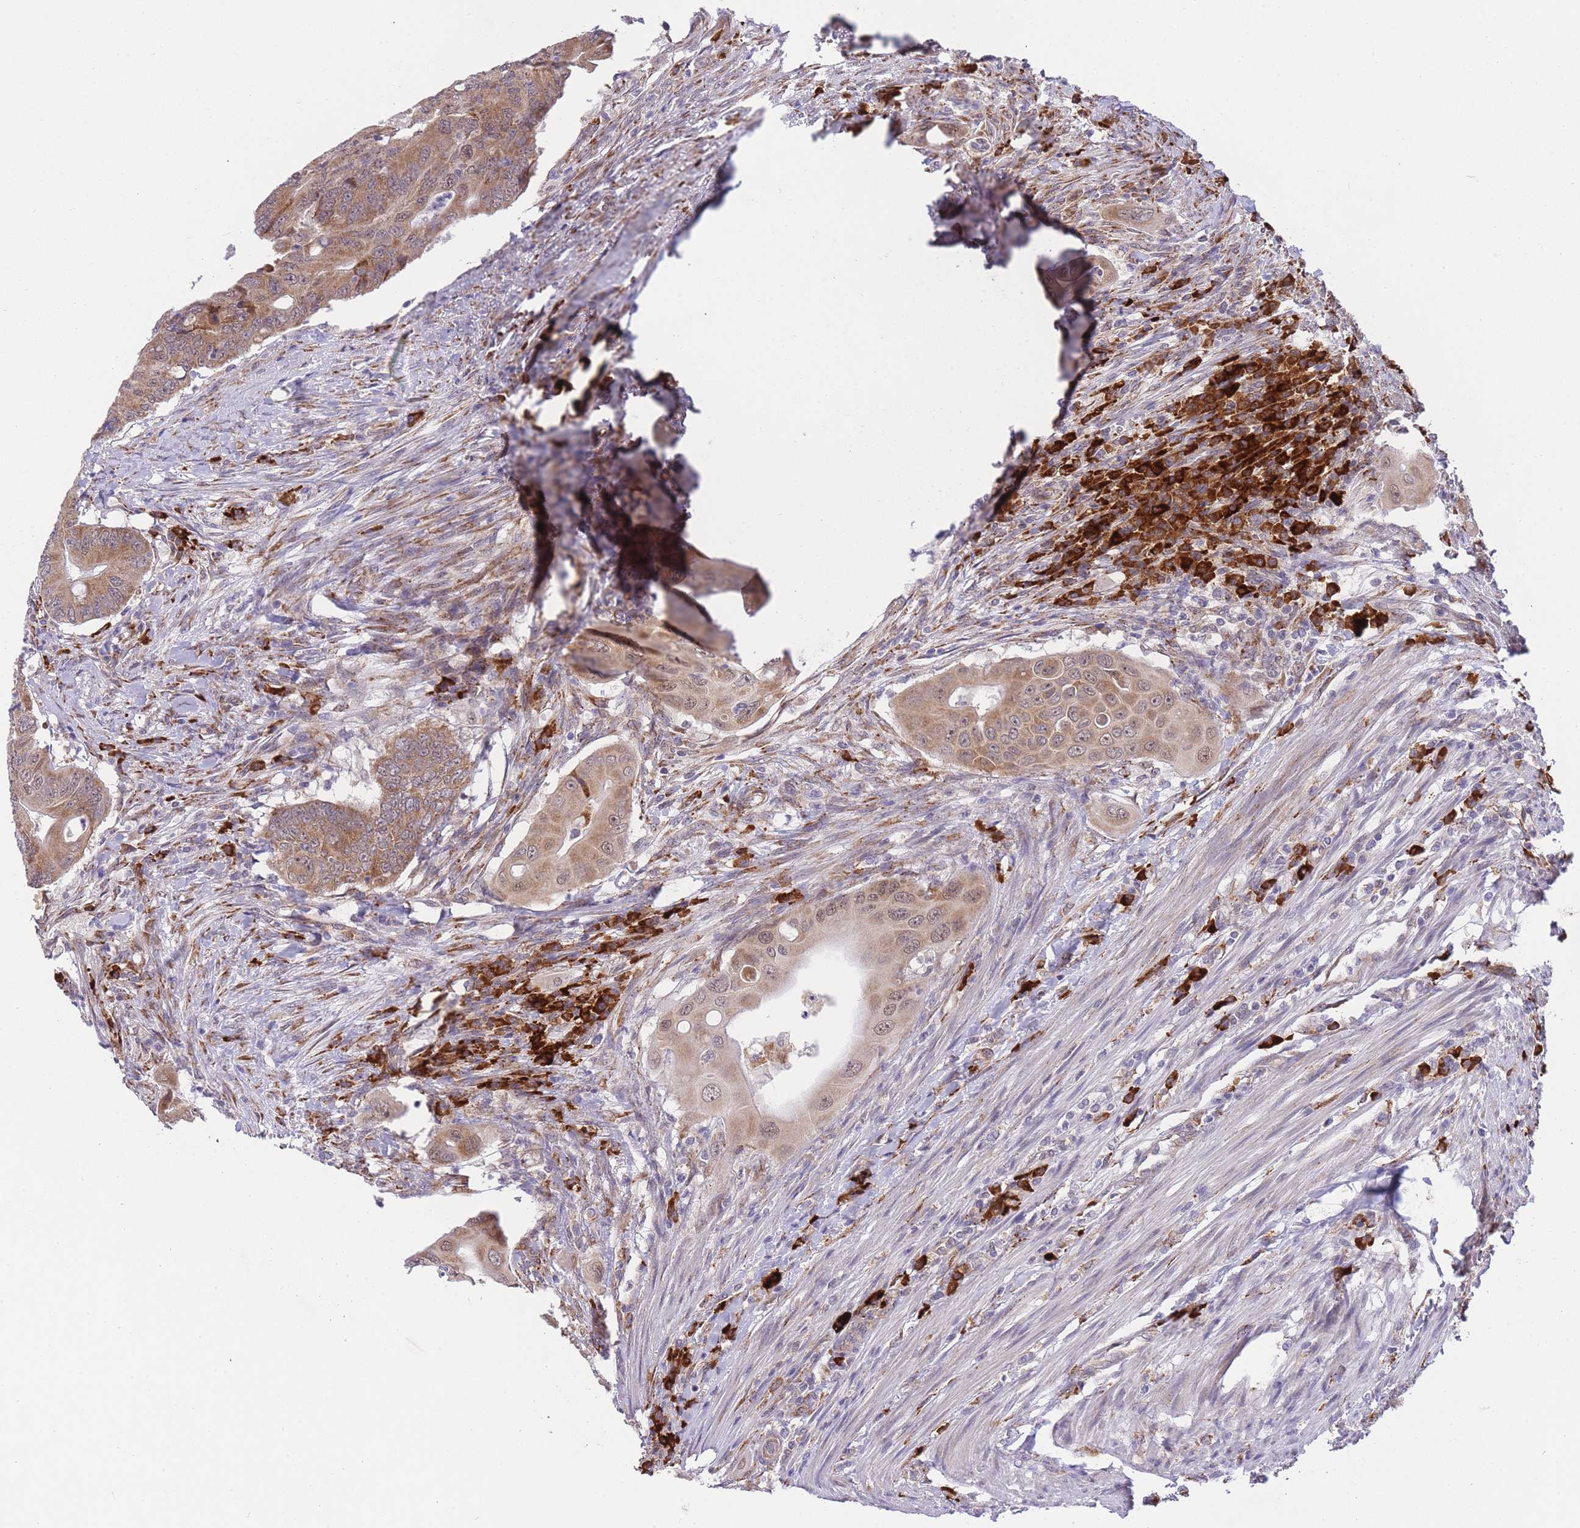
{"staining": {"intensity": "moderate", "quantity": ">75%", "location": "cytoplasmic/membranous,nuclear"}, "tissue": "colorectal cancer", "cell_type": "Tumor cells", "image_type": "cancer", "snomed": [{"axis": "morphology", "description": "Adenocarcinoma, NOS"}, {"axis": "topography", "description": "Colon"}], "caption": "Immunohistochemistry photomicrograph of neoplastic tissue: adenocarcinoma (colorectal) stained using immunohistochemistry (IHC) demonstrates medium levels of moderate protein expression localized specifically in the cytoplasmic/membranous and nuclear of tumor cells, appearing as a cytoplasmic/membranous and nuclear brown color.", "gene": "EXOSC8", "patient": {"sex": "male", "age": 71}}